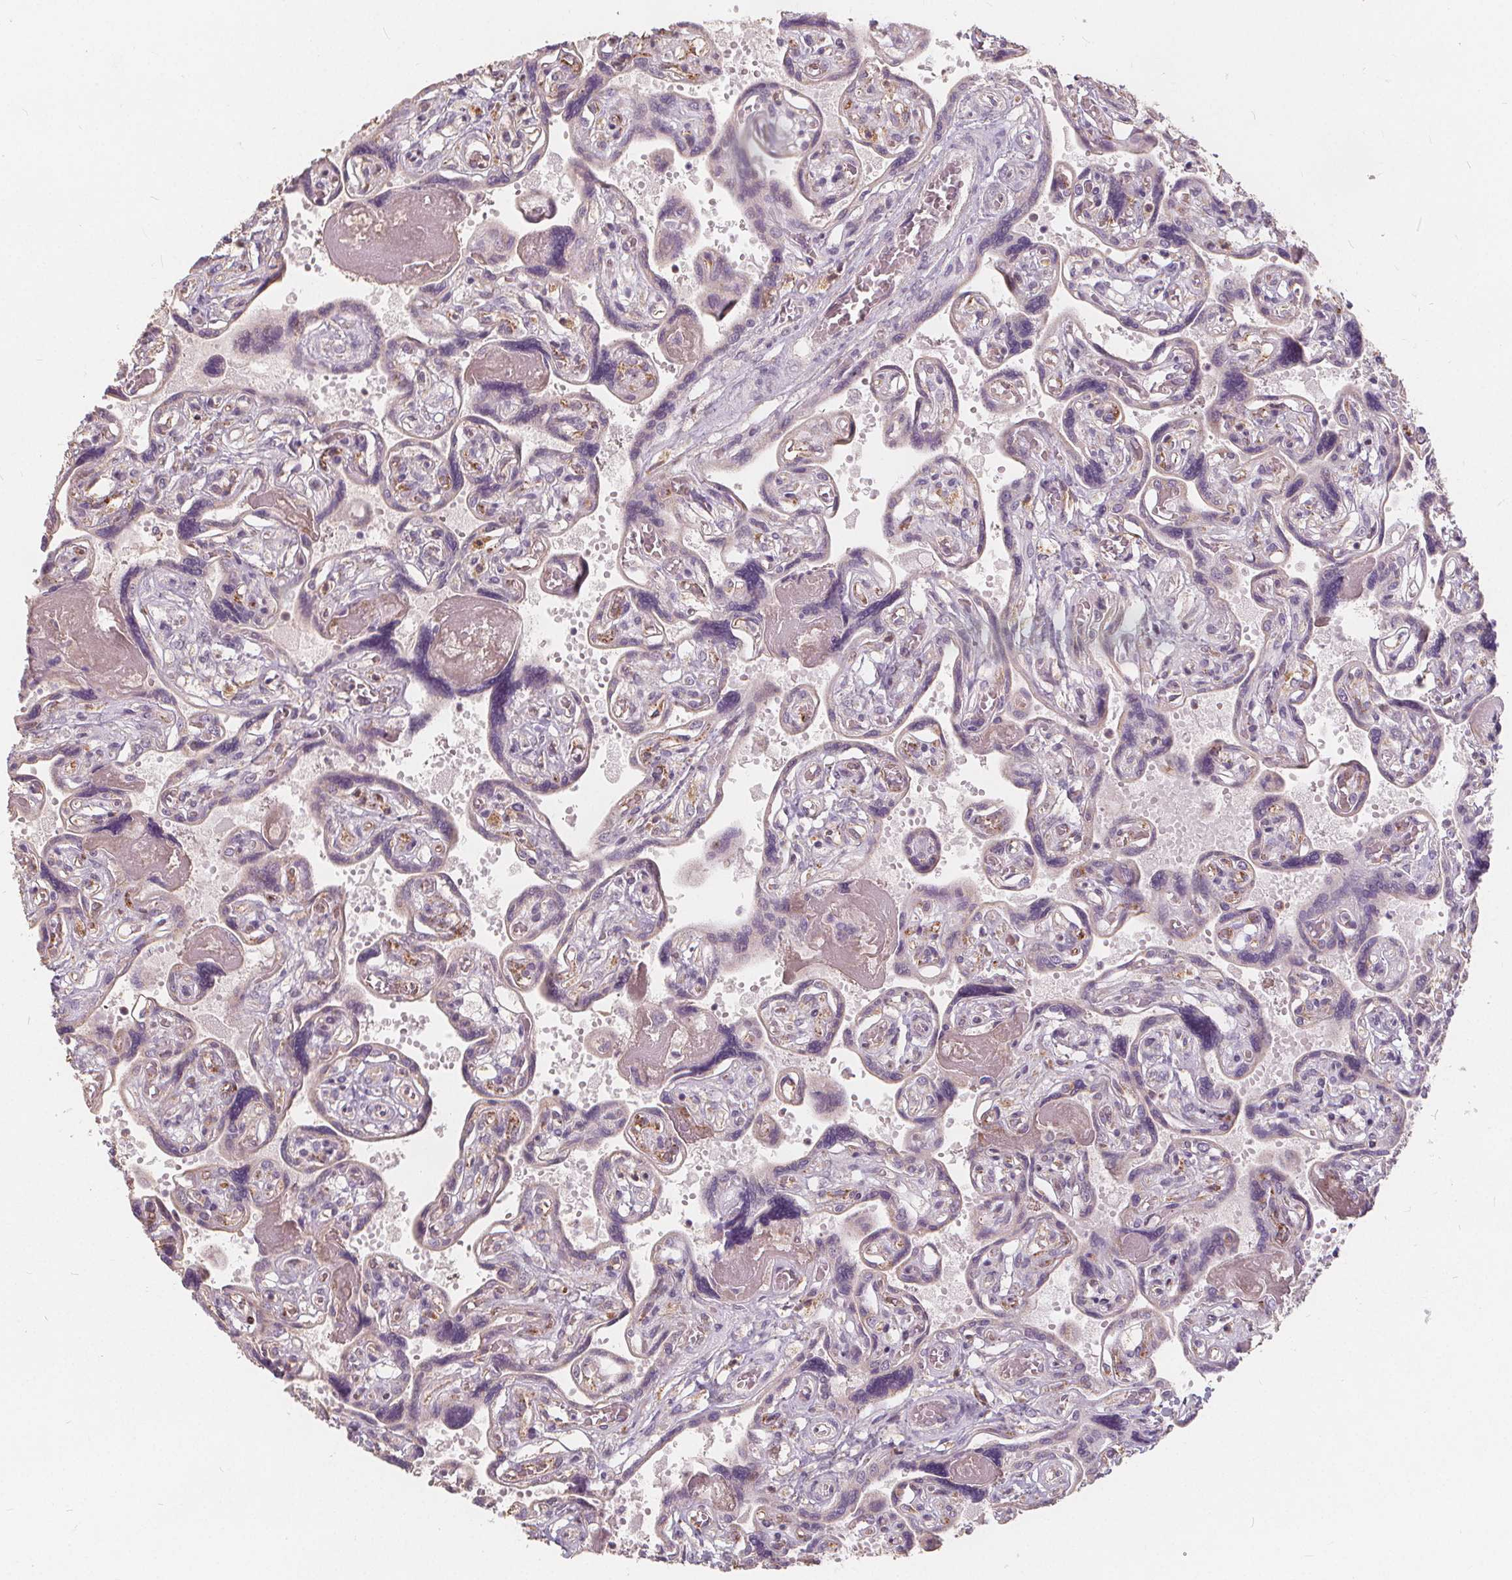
{"staining": {"intensity": "negative", "quantity": "none", "location": "none"}, "tissue": "placenta", "cell_type": "Decidual cells", "image_type": "normal", "snomed": [{"axis": "morphology", "description": "Normal tissue, NOS"}, {"axis": "topography", "description": "Placenta"}], "caption": "This is an immunohistochemistry histopathology image of benign placenta. There is no positivity in decidual cells.", "gene": "DRC3", "patient": {"sex": "female", "age": 32}}